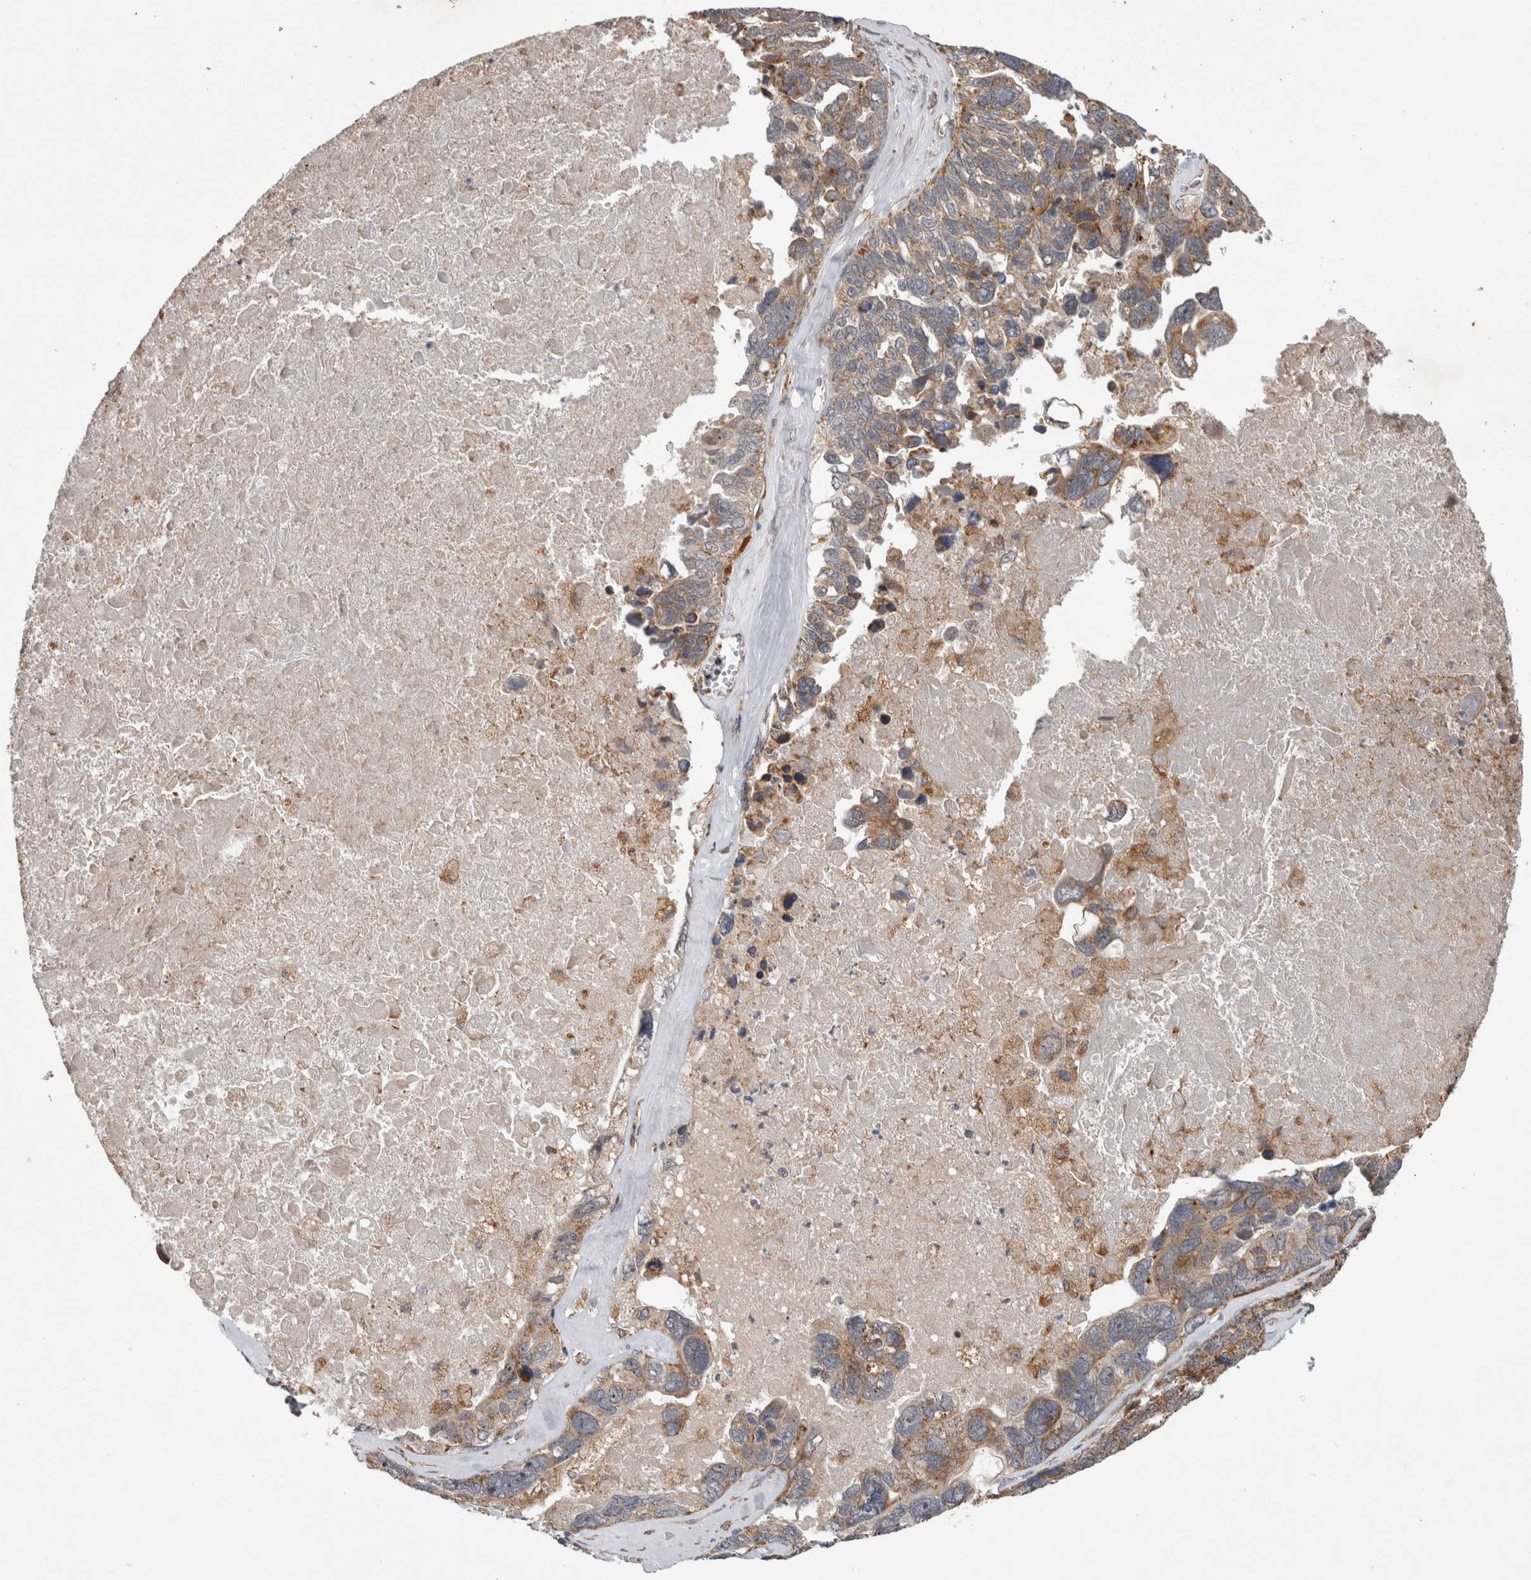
{"staining": {"intensity": "moderate", "quantity": ">75%", "location": "cytoplasmic/membranous"}, "tissue": "ovarian cancer", "cell_type": "Tumor cells", "image_type": "cancer", "snomed": [{"axis": "morphology", "description": "Cystadenocarcinoma, serous, NOS"}, {"axis": "topography", "description": "Ovary"}], "caption": "Immunohistochemistry (IHC) of human ovarian cancer (serous cystadenocarcinoma) exhibits medium levels of moderate cytoplasmic/membranous positivity in approximately >75% of tumor cells. (DAB = brown stain, brightfield microscopy at high magnification).", "gene": "ADGRL3", "patient": {"sex": "female", "age": 79}}